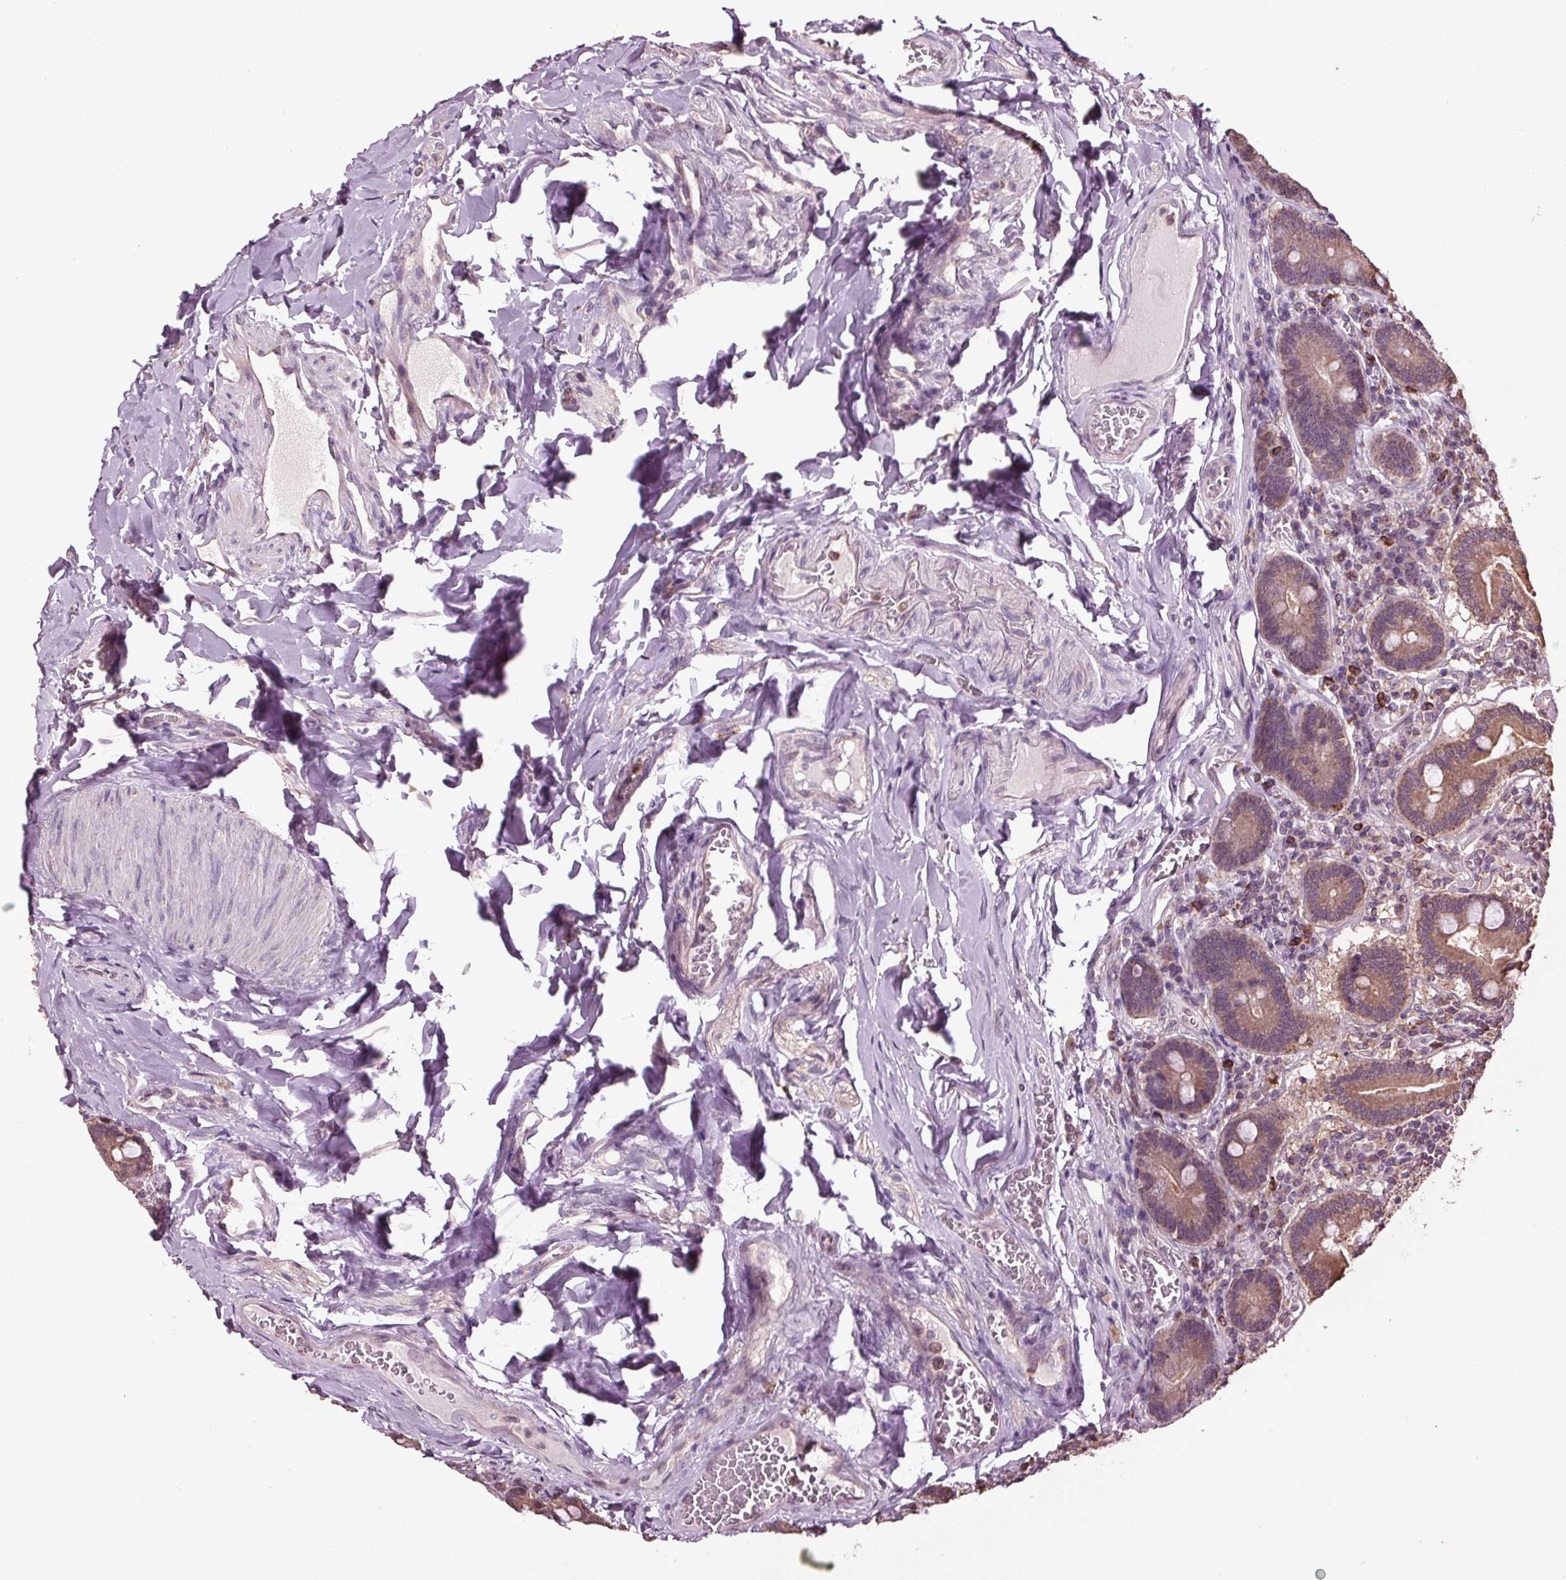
{"staining": {"intensity": "moderate", "quantity": ">75%", "location": "cytoplasmic/membranous"}, "tissue": "duodenum", "cell_type": "Glandular cells", "image_type": "normal", "snomed": [{"axis": "morphology", "description": "Normal tissue, NOS"}, {"axis": "topography", "description": "Duodenum"}], "caption": "Immunohistochemical staining of benign duodenum exhibits medium levels of moderate cytoplasmic/membranous staining in approximately >75% of glandular cells. (Stains: DAB (3,3'-diaminobenzidine) in brown, nuclei in blue, Microscopy: brightfield microscopy at high magnification).", "gene": "RNPEP", "patient": {"sex": "female", "age": 62}}